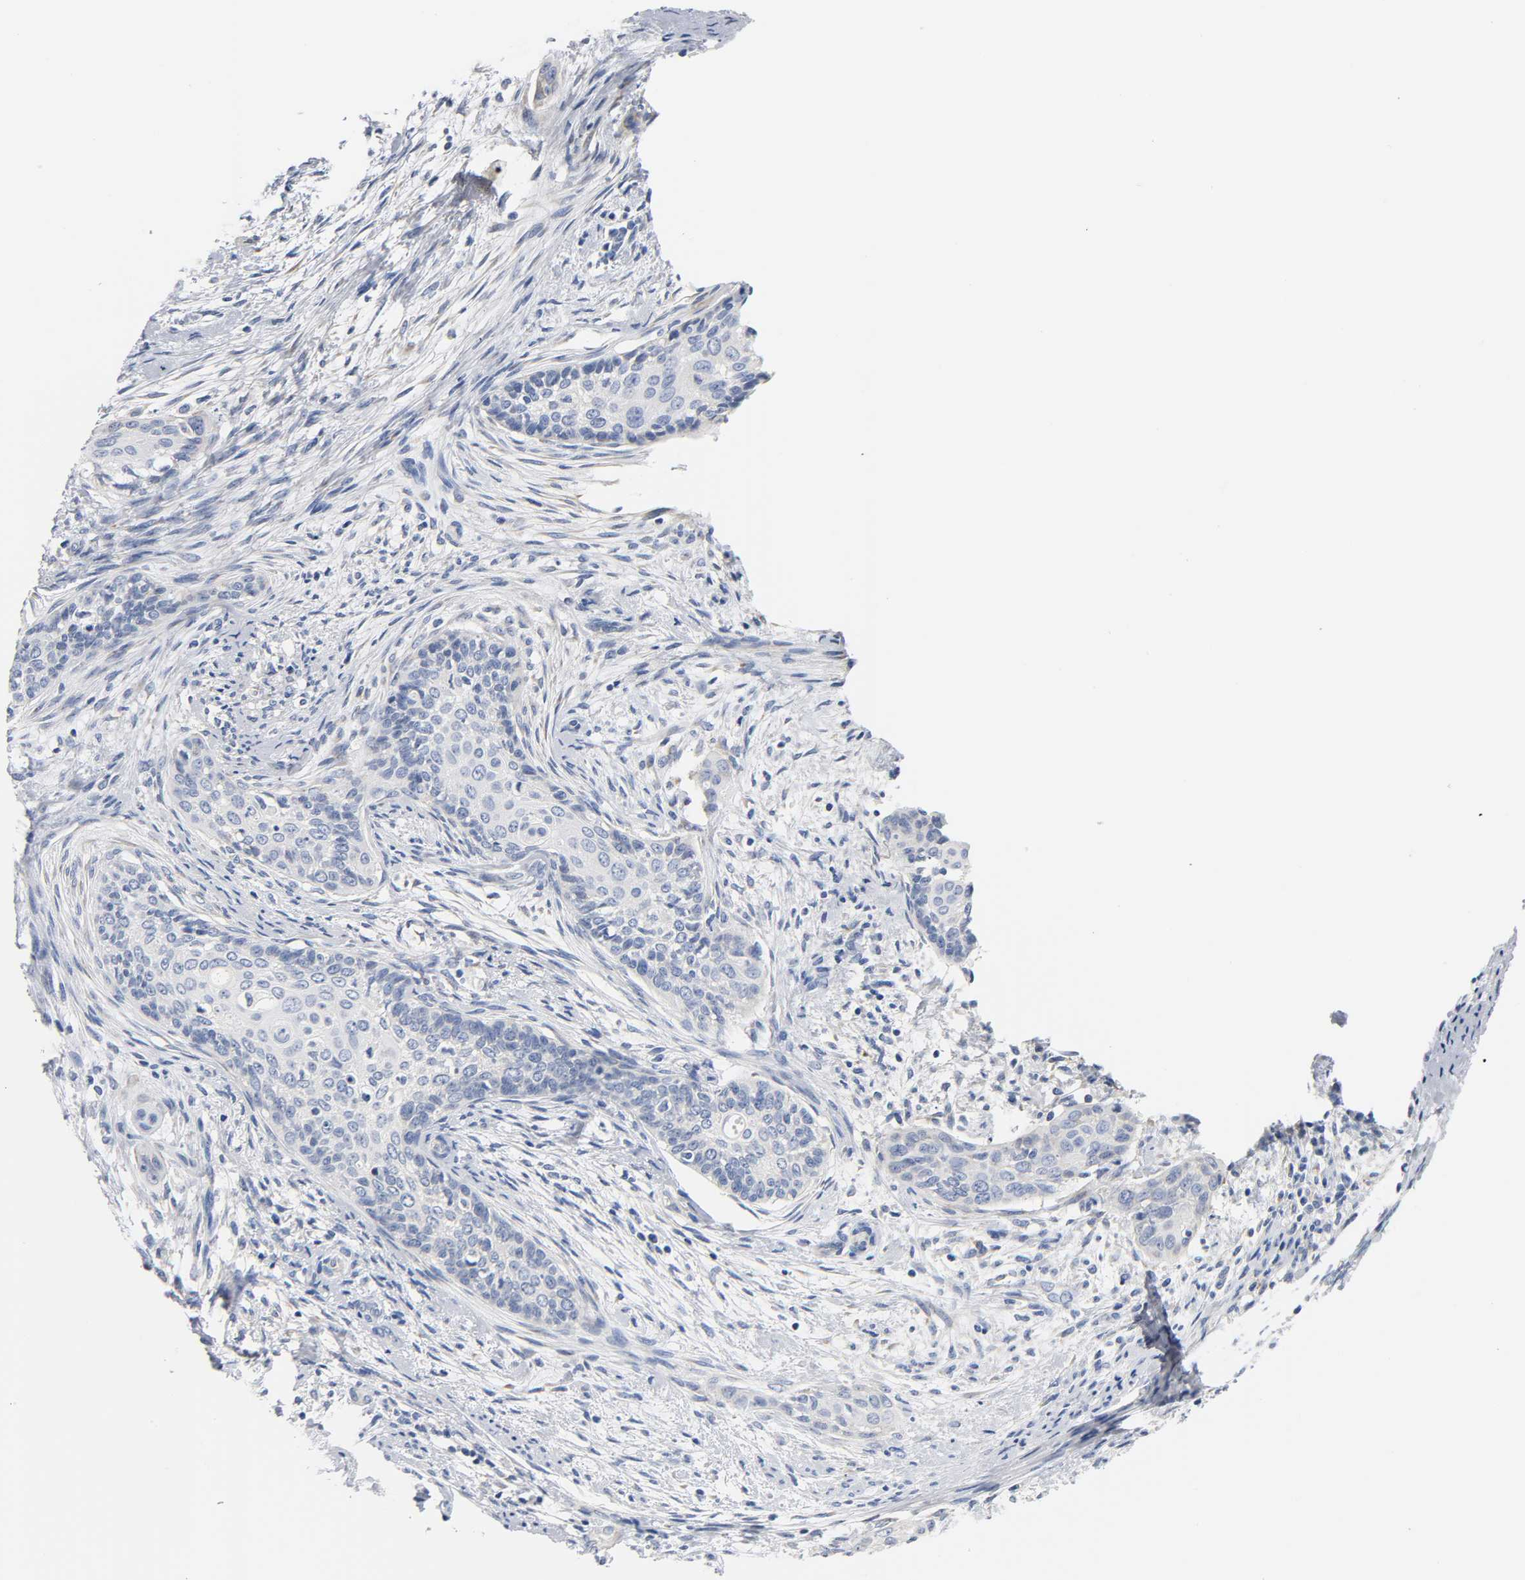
{"staining": {"intensity": "negative", "quantity": "none", "location": "none"}, "tissue": "cervical cancer", "cell_type": "Tumor cells", "image_type": "cancer", "snomed": [{"axis": "morphology", "description": "Squamous cell carcinoma, NOS"}, {"axis": "topography", "description": "Cervix"}], "caption": "DAB (3,3'-diaminobenzidine) immunohistochemical staining of human cervical cancer exhibits no significant expression in tumor cells.", "gene": "REL", "patient": {"sex": "female", "age": 33}}